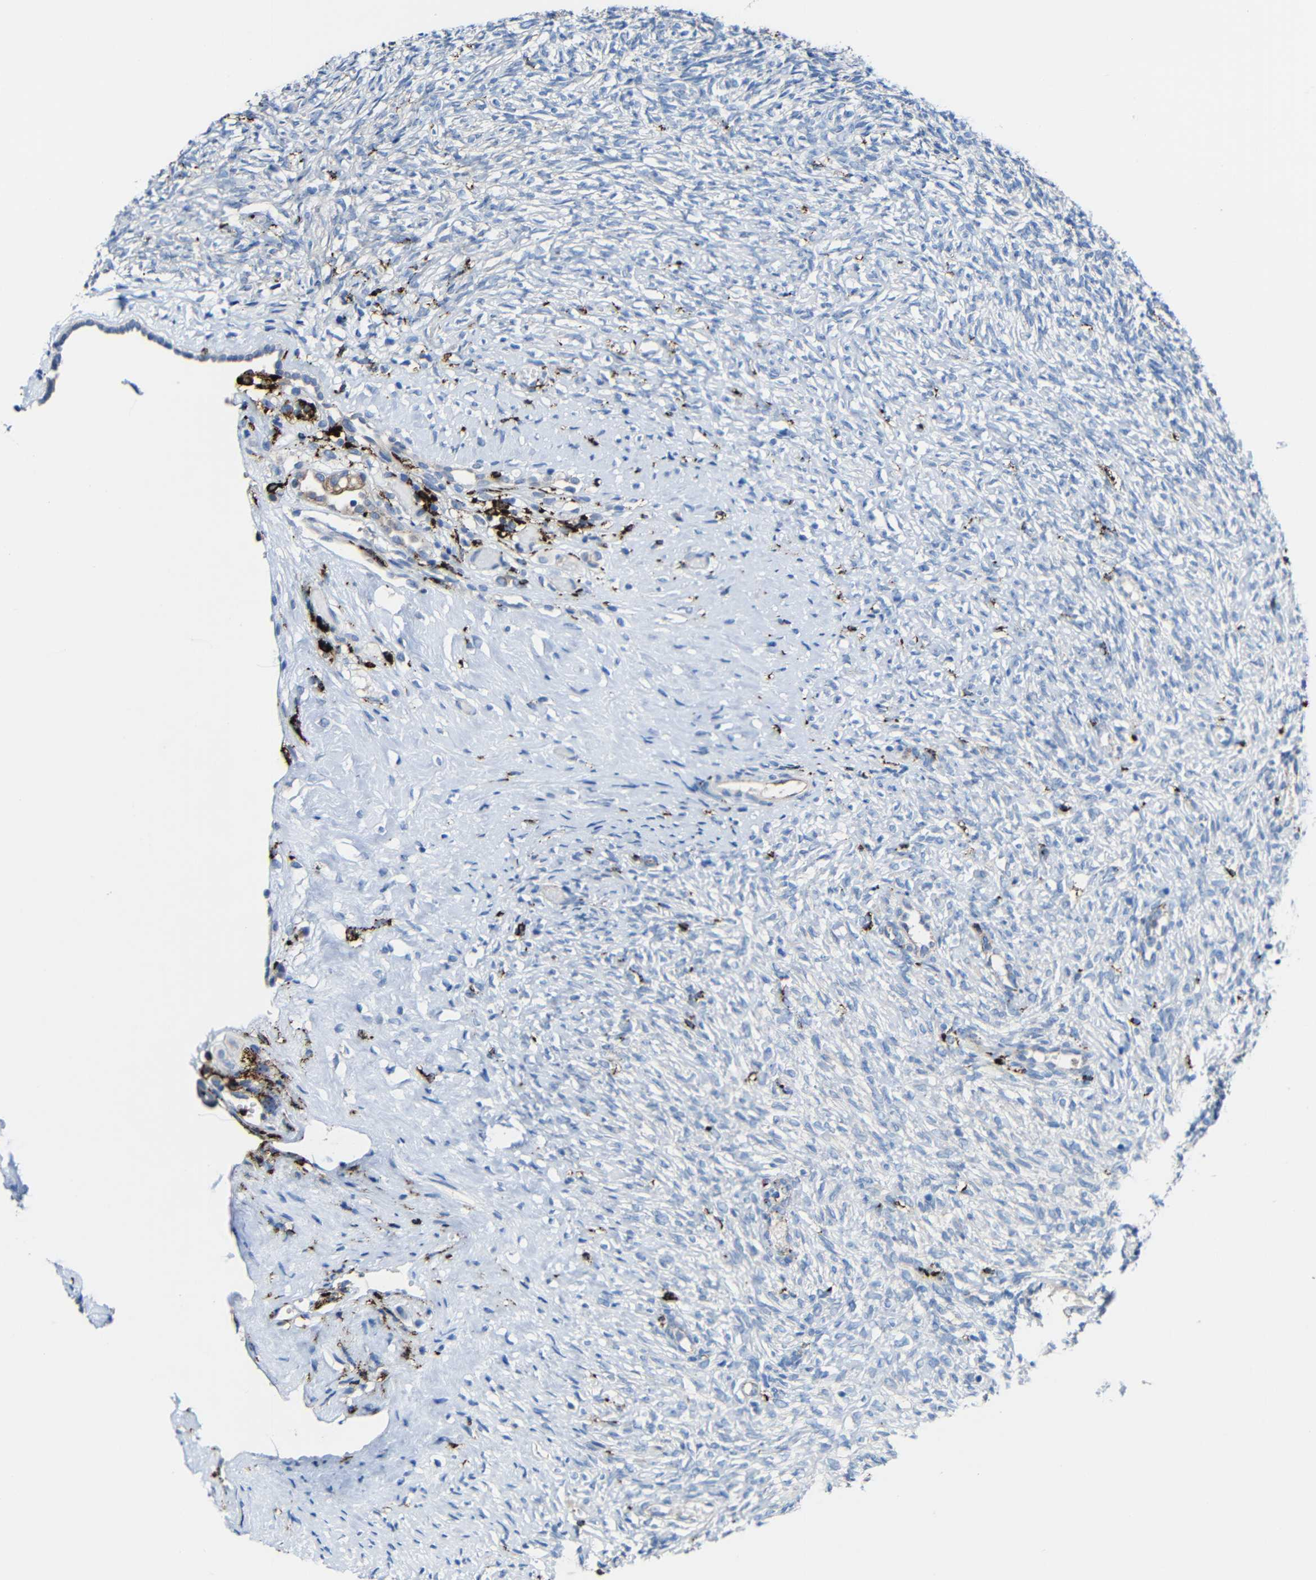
{"staining": {"intensity": "weak", "quantity": "<25%", "location": "cytoplasmic/membranous"}, "tissue": "ovary", "cell_type": "Ovarian stroma cells", "image_type": "normal", "snomed": [{"axis": "morphology", "description": "Normal tissue, NOS"}, {"axis": "topography", "description": "Ovary"}], "caption": "Human ovary stained for a protein using immunohistochemistry (IHC) exhibits no staining in ovarian stroma cells.", "gene": "HLA", "patient": {"sex": "female", "age": 35}}